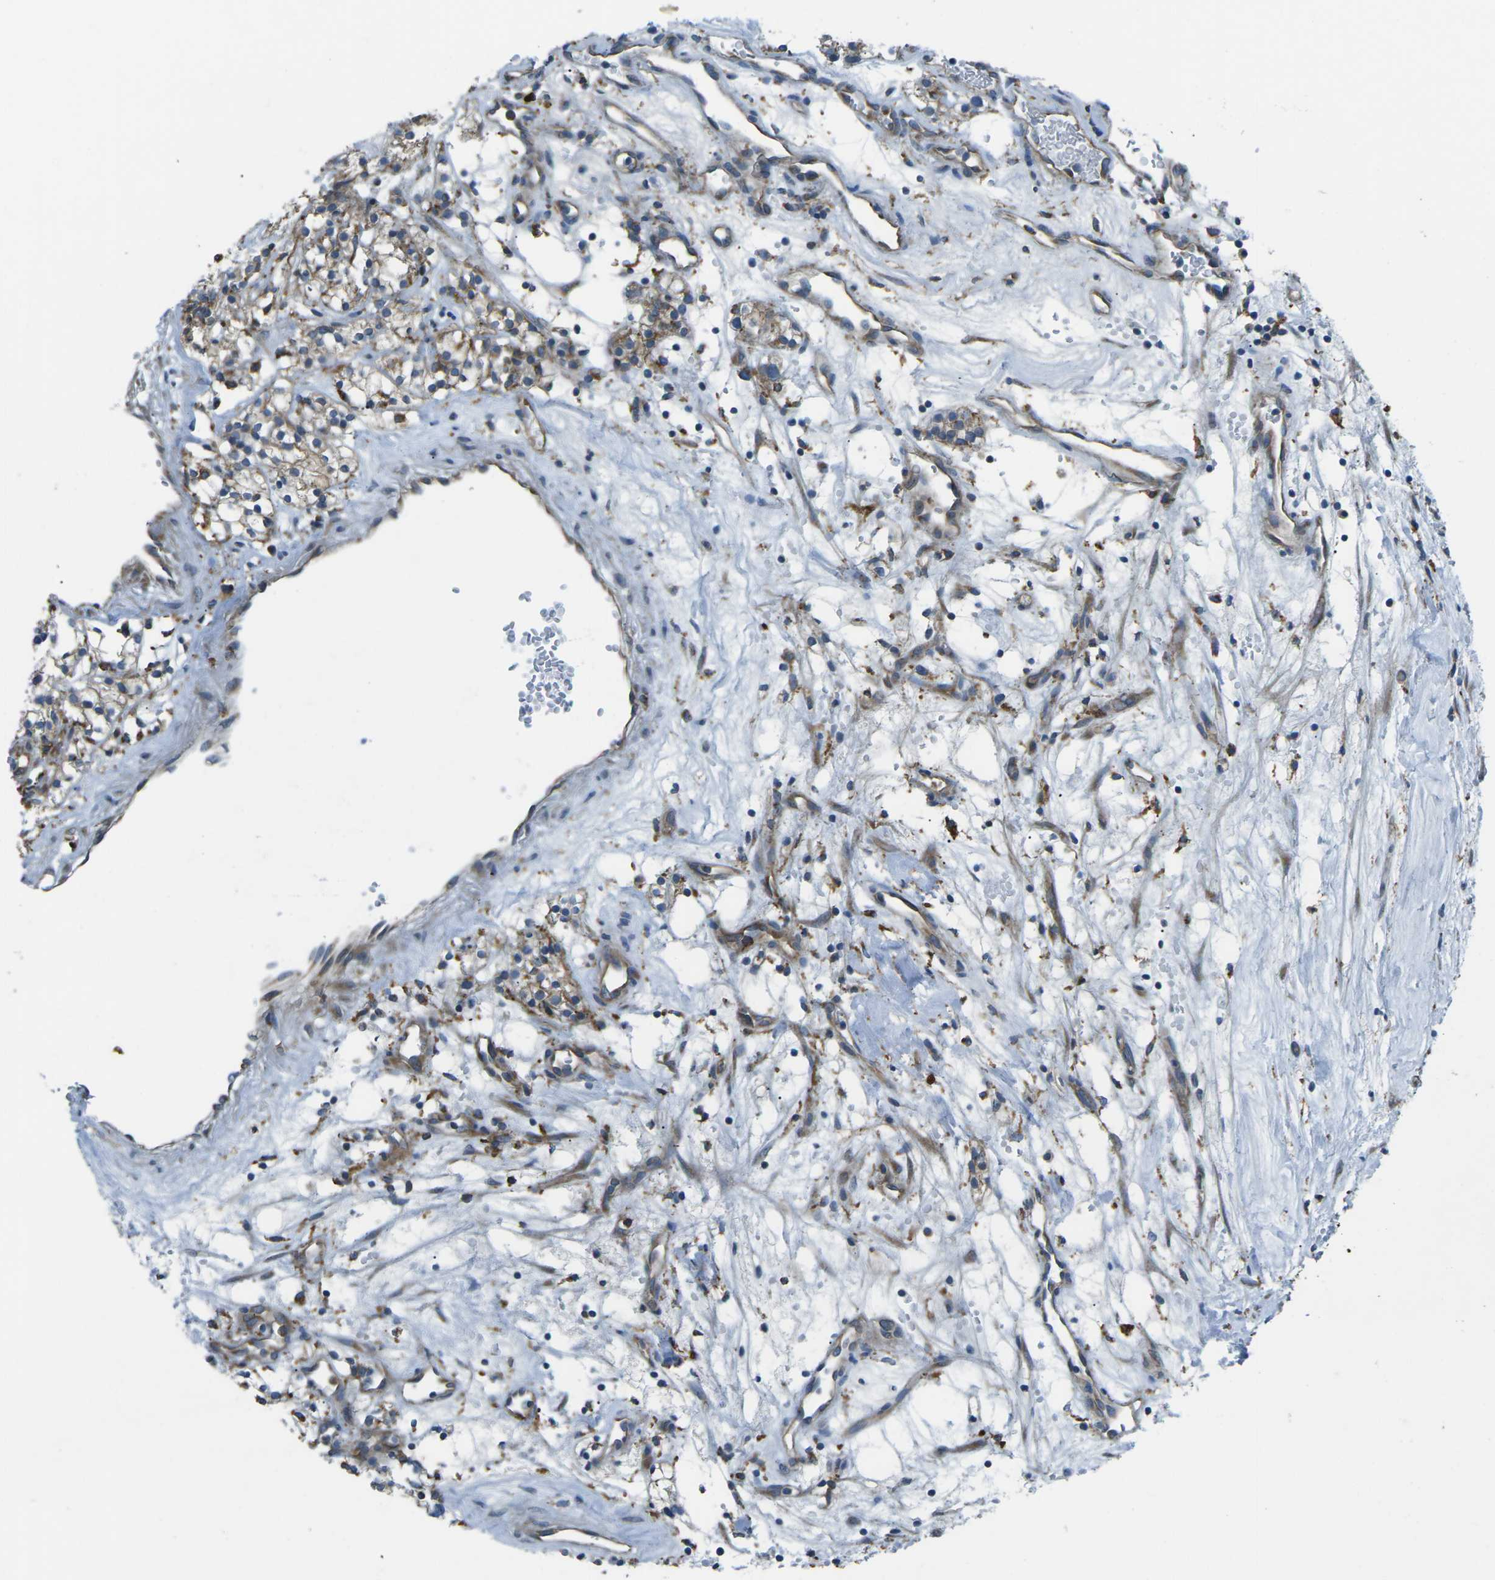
{"staining": {"intensity": "weak", "quantity": ">75%", "location": "cytoplasmic/membranous"}, "tissue": "renal cancer", "cell_type": "Tumor cells", "image_type": "cancer", "snomed": [{"axis": "morphology", "description": "Adenocarcinoma, NOS"}, {"axis": "topography", "description": "Kidney"}], "caption": "The micrograph displays immunohistochemical staining of renal cancer (adenocarcinoma). There is weak cytoplasmic/membranous positivity is identified in approximately >75% of tumor cells.", "gene": "CDK17", "patient": {"sex": "male", "age": 59}}